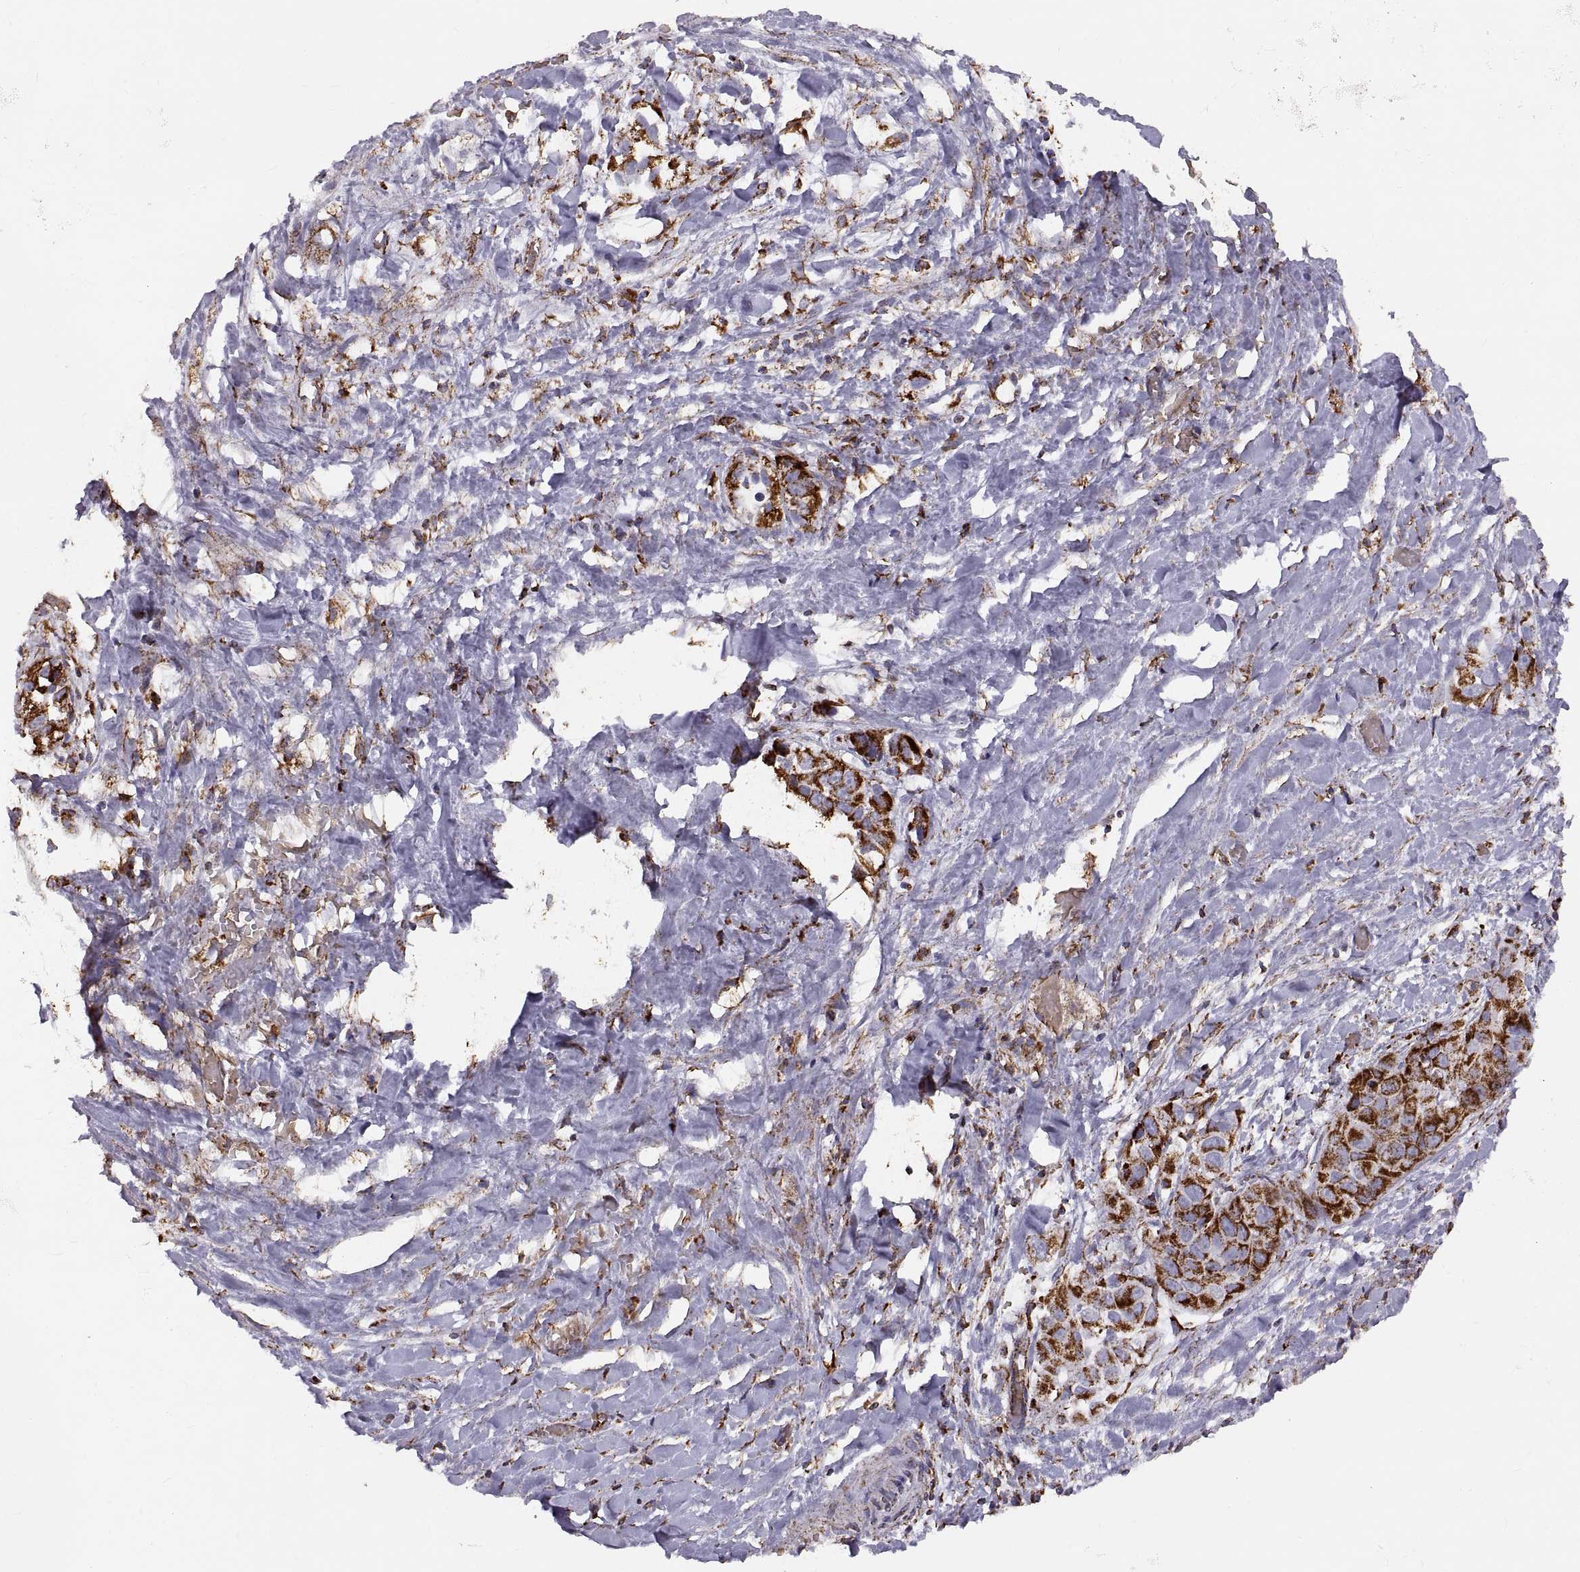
{"staining": {"intensity": "strong", "quantity": ">75%", "location": "cytoplasmic/membranous"}, "tissue": "liver cancer", "cell_type": "Tumor cells", "image_type": "cancer", "snomed": [{"axis": "morphology", "description": "Cholangiocarcinoma"}, {"axis": "topography", "description": "Liver"}], "caption": "High-magnification brightfield microscopy of liver cancer stained with DAB (3,3'-diaminobenzidine) (brown) and counterstained with hematoxylin (blue). tumor cells exhibit strong cytoplasmic/membranous positivity is seen in approximately>75% of cells.", "gene": "ARSD", "patient": {"sex": "female", "age": 52}}